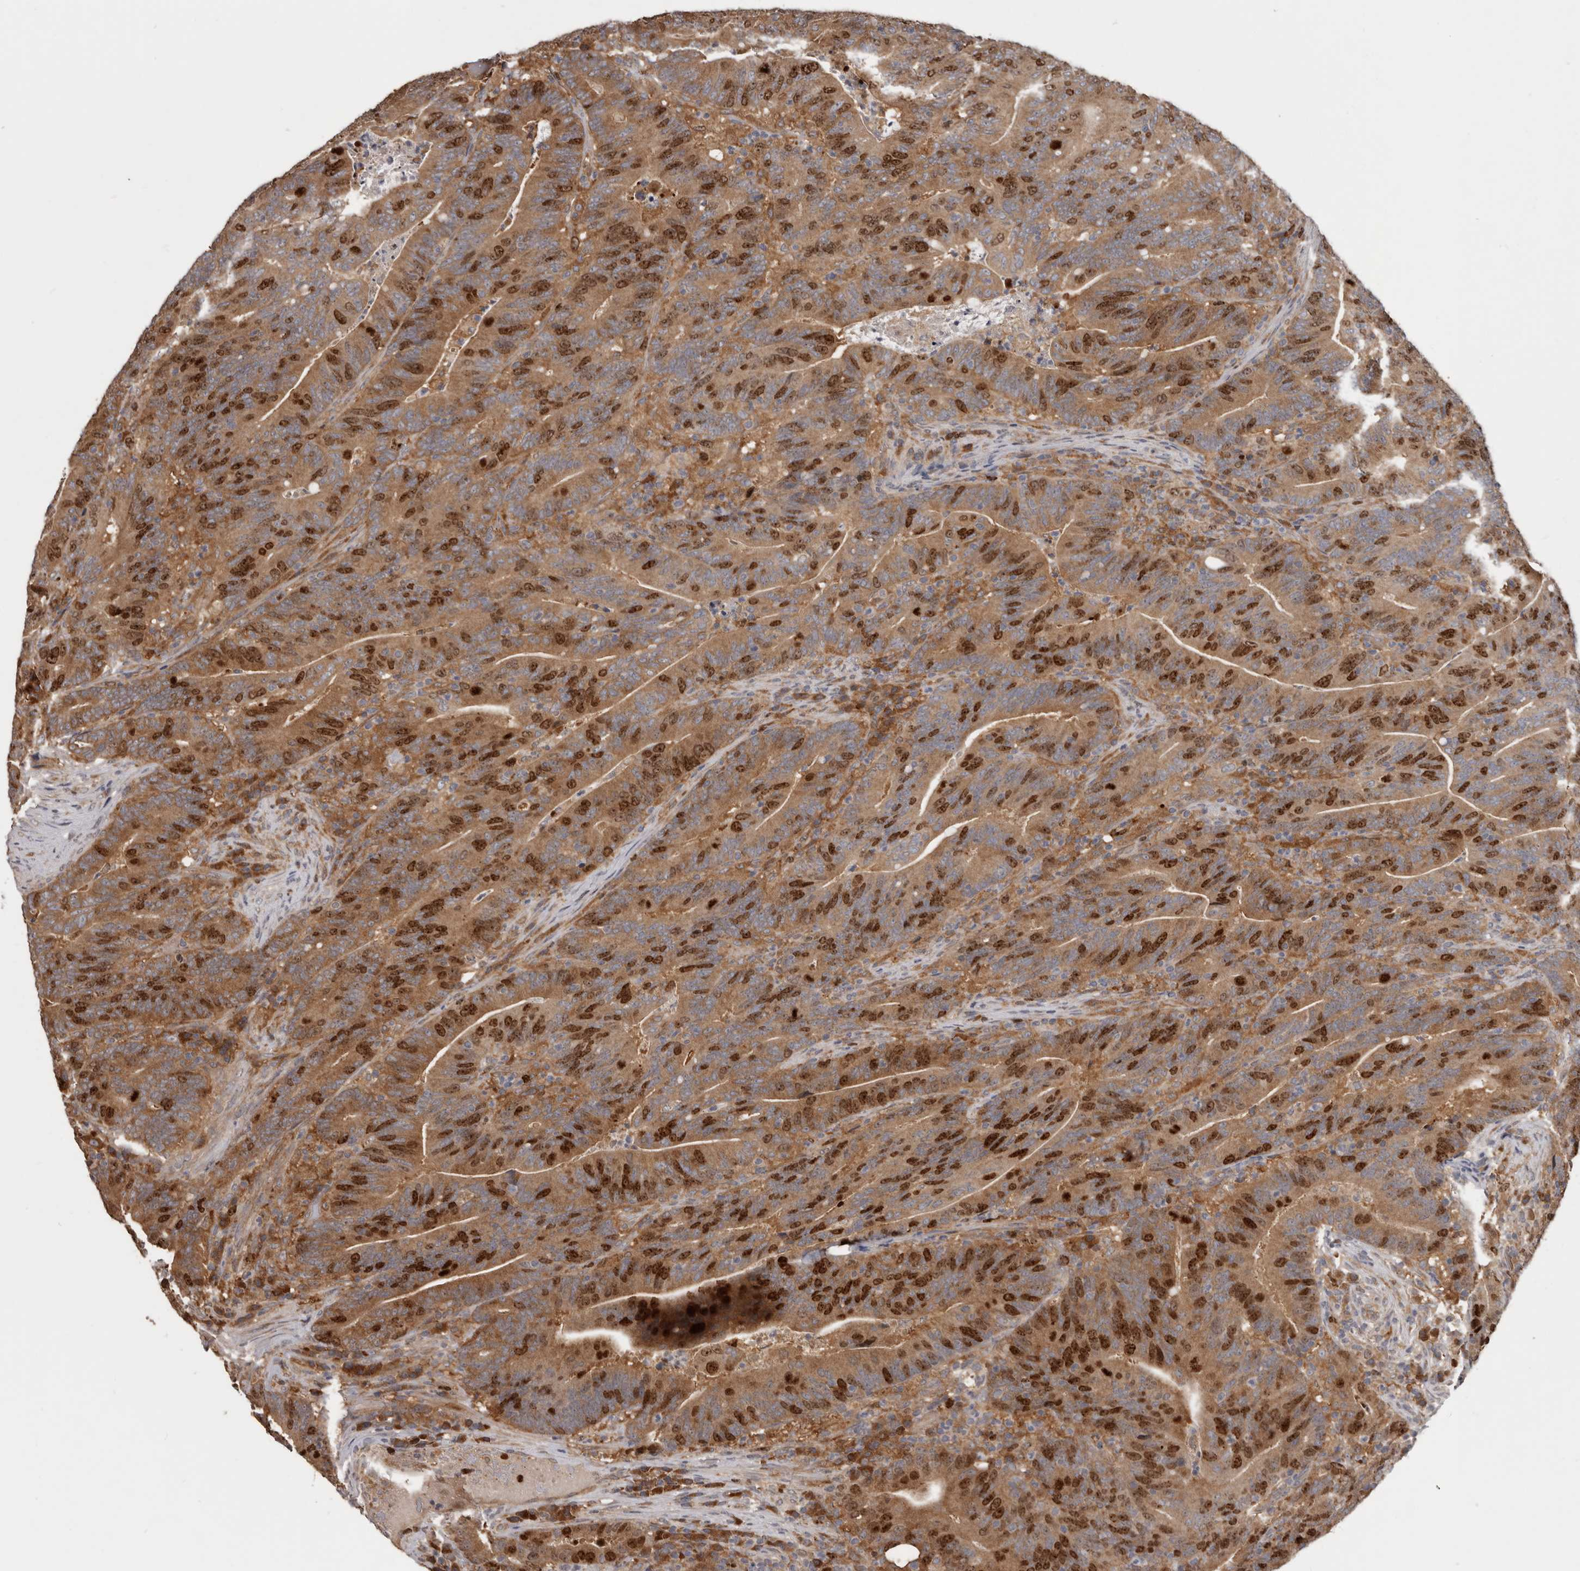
{"staining": {"intensity": "strong", "quantity": ">75%", "location": "cytoplasmic/membranous,nuclear"}, "tissue": "colorectal cancer", "cell_type": "Tumor cells", "image_type": "cancer", "snomed": [{"axis": "morphology", "description": "Adenocarcinoma, NOS"}, {"axis": "topography", "description": "Colon"}], "caption": "DAB (3,3'-diaminobenzidine) immunohistochemical staining of human colorectal adenocarcinoma displays strong cytoplasmic/membranous and nuclear protein staining in approximately >75% of tumor cells. (Brightfield microscopy of DAB IHC at high magnification).", "gene": "CDCA8", "patient": {"sex": "female", "age": 66}}